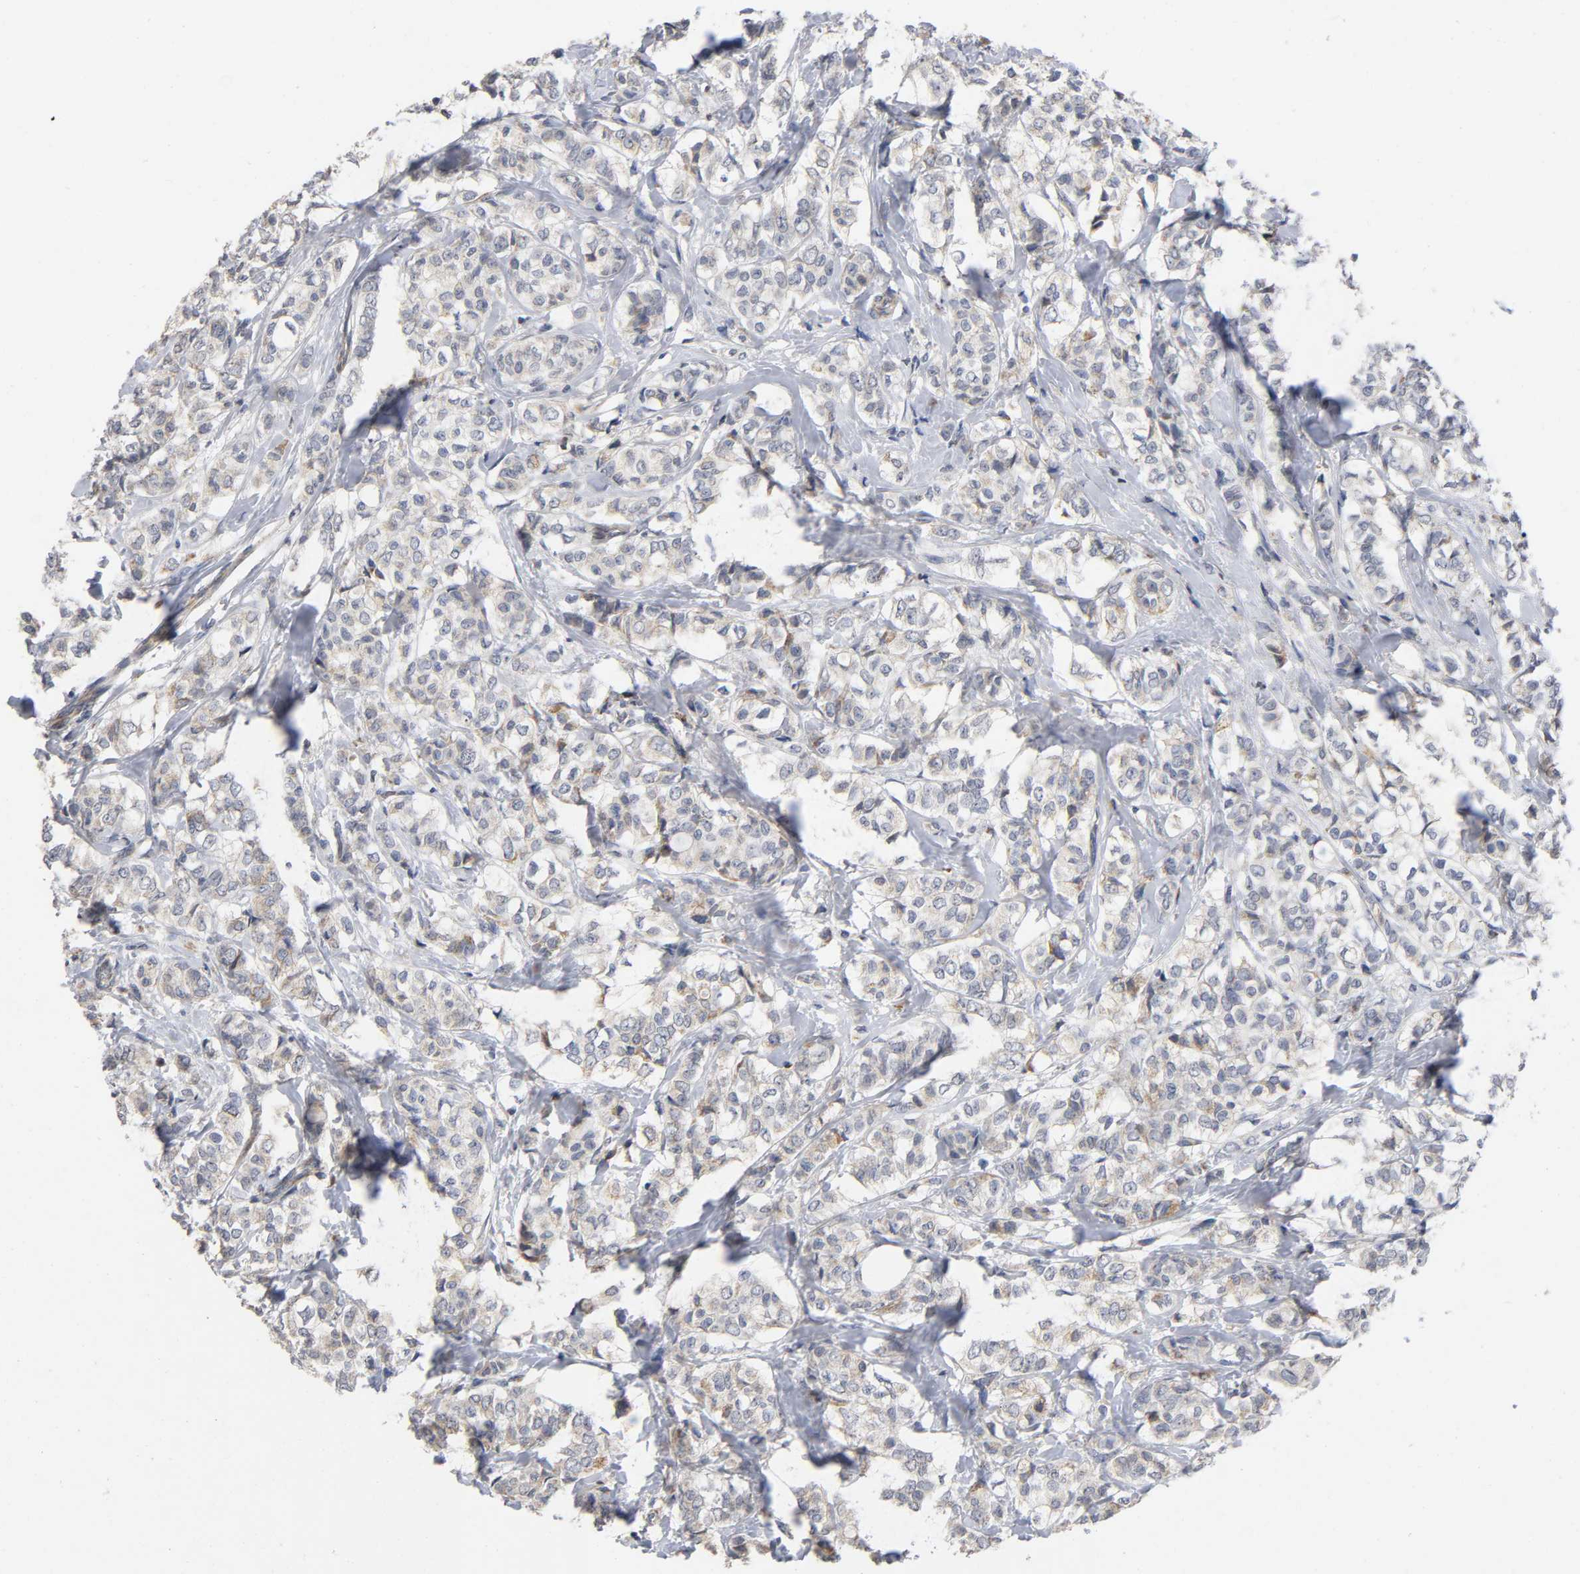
{"staining": {"intensity": "weak", "quantity": ">75%", "location": "cytoplasmic/membranous"}, "tissue": "breast cancer", "cell_type": "Tumor cells", "image_type": "cancer", "snomed": [{"axis": "morphology", "description": "Lobular carcinoma"}, {"axis": "topography", "description": "Breast"}], "caption": "Immunohistochemical staining of breast cancer reveals low levels of weak cytoplasmic/membranous protein positivity in approximately >75% of tumor cells. (brown staining indicates protein expression, while blue staining denotes nuclei).", "gene": "SYT16", "patient": {"sex": "female", "age": 60}}